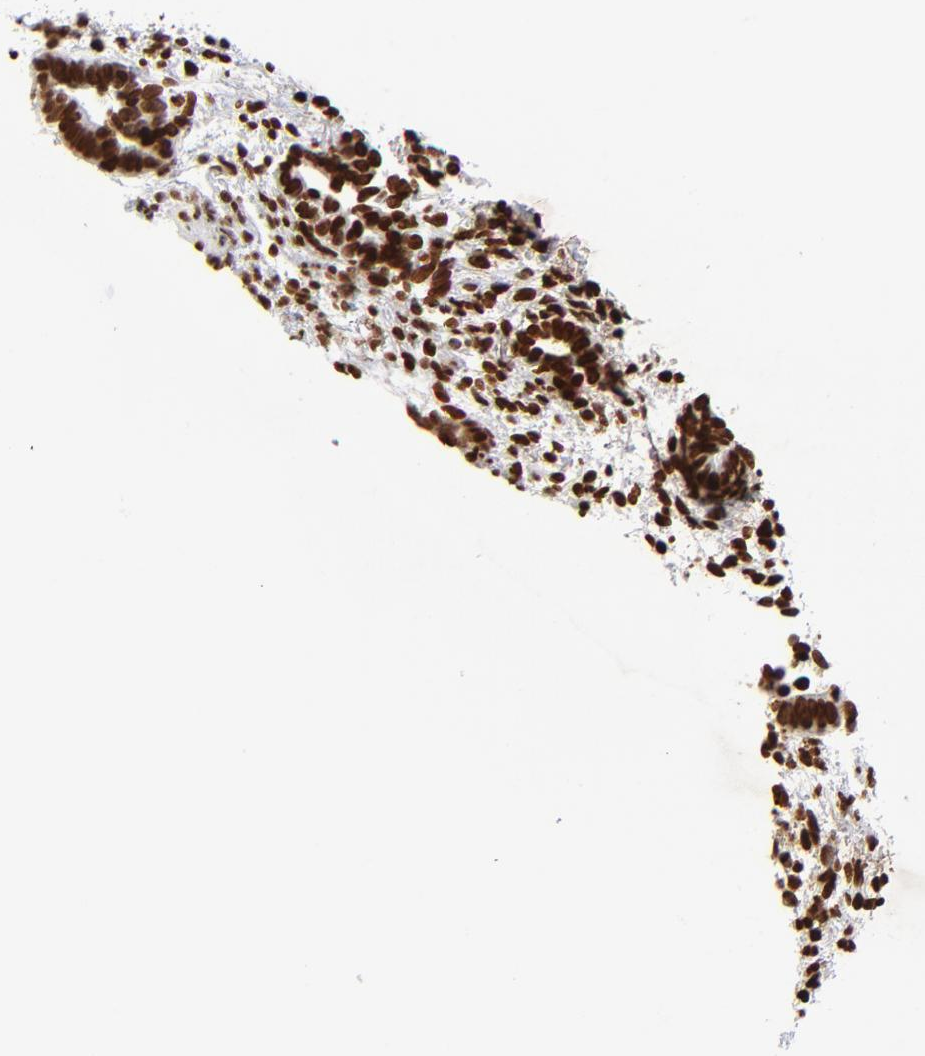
{"staining": {"intensity": "strong", "quantity": ">75%", "location": "nuclear"}, "tissue": "endometrium", "cell_type": "Cells in endometrial stroma", "image_type": "normal", "snomed": [{"axis": "morphology", "description": "Normal tissue, NOS"}, {"axis": "topography", "description": "Smooth muscle"}, {"axis": "topography", "description": "Endometrium"}], "caption": "Endometrium stained with immunohistochemistry (IHC) shows strong nuclear staining in approximately >75% of cells in endometrial stroma.", "gene": "FBH1", "patient": {"sex": "female", "age": 57}}